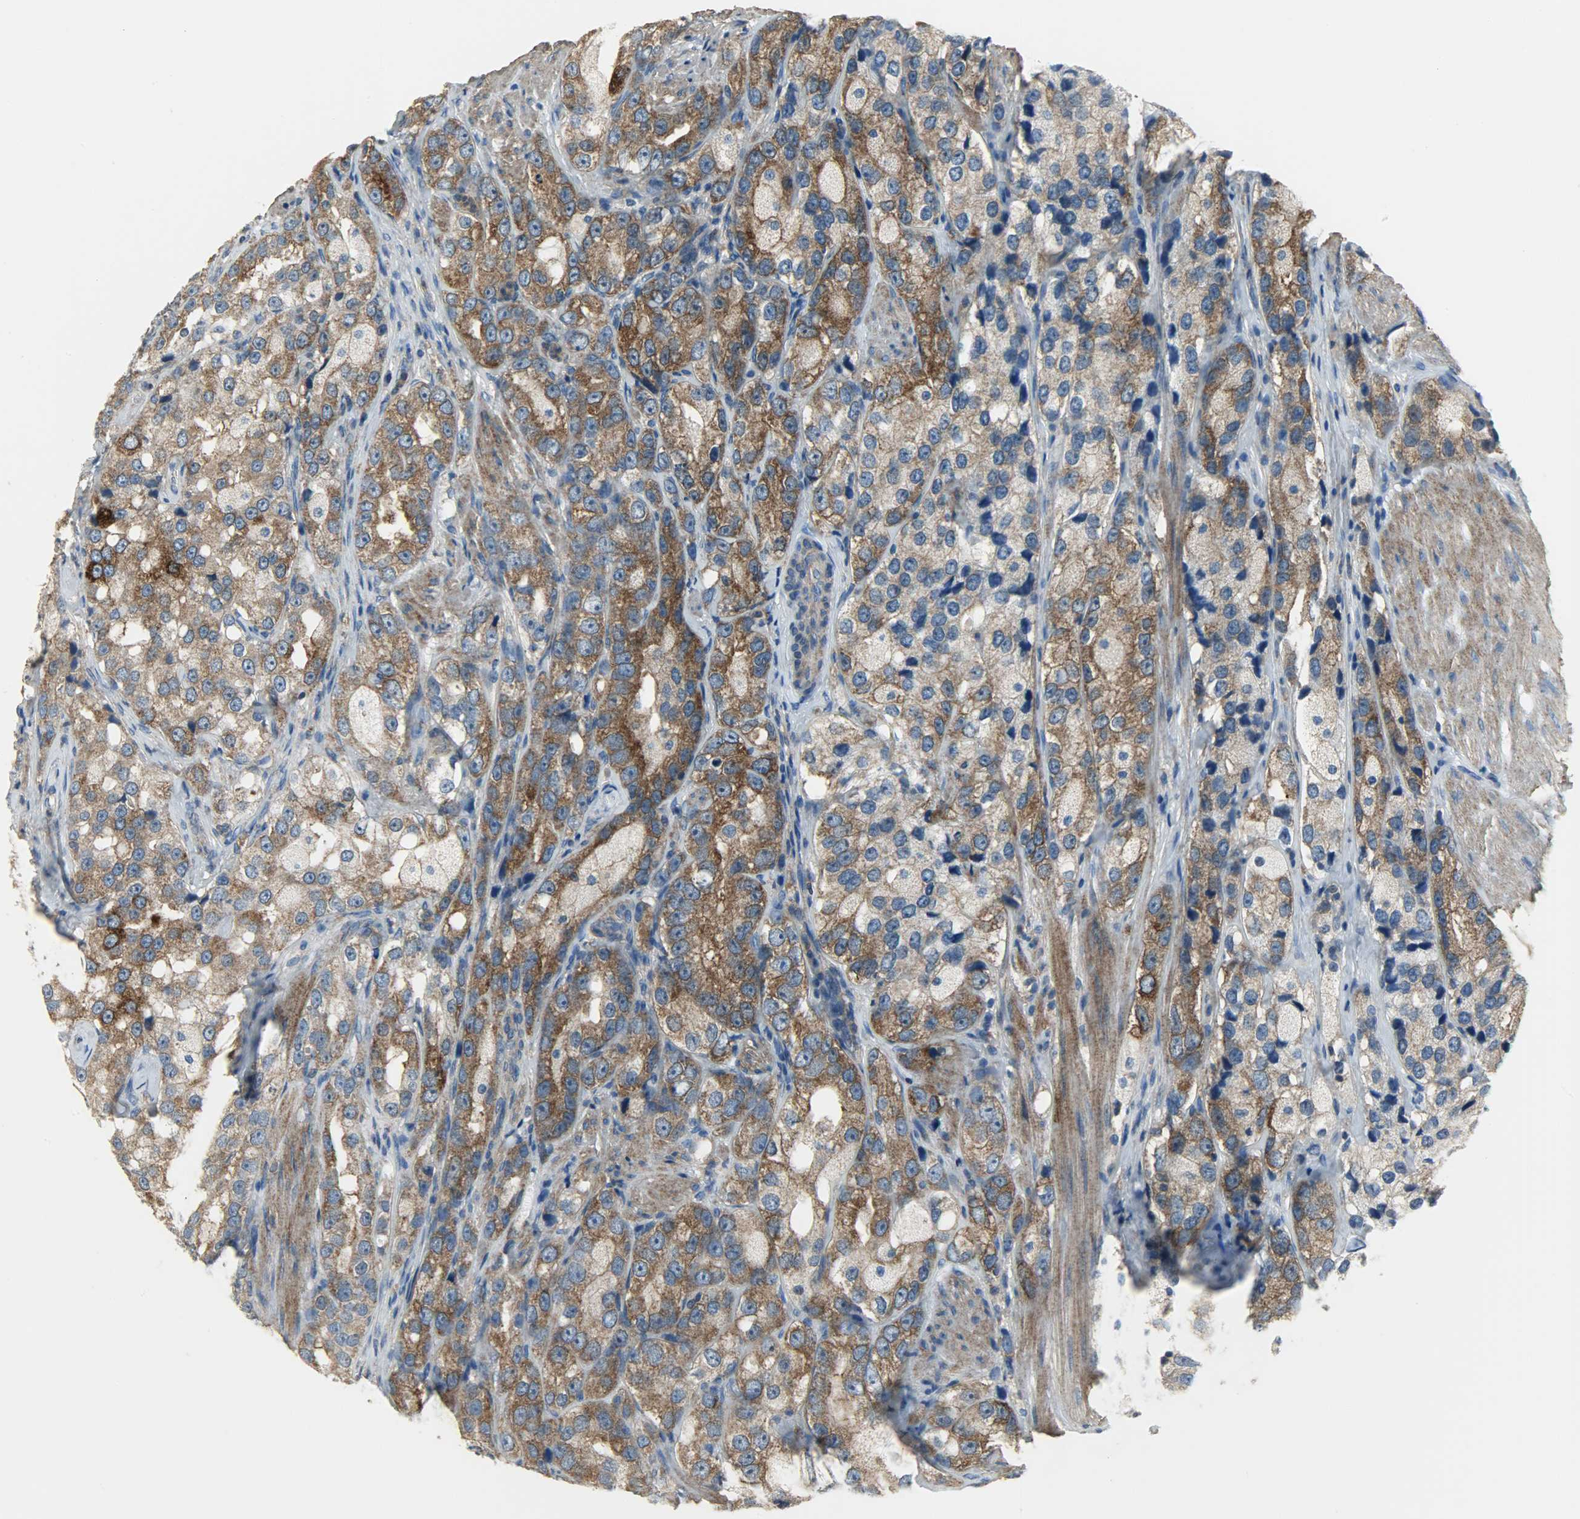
{"staining": {"intensity": "moderate", "quantity": ">75%", "location": "cytoplasmic/membranous"}, "tissue": "prostate cancer", "cell_type": "Tumor cells", "image_type": "cancer", "snomed": [{"axis": "morphology", "description": "Adenocarcinoma, High grade"}, {"axis": "topography", "description": "Prostate"}], "caption": "Moderate cytoplasmic/membranous protein positivity is identified in approximately >75% of tumor cells in prostate cancer.", "gene": "DNAJA4", "patient": {"sex": "male", "age": 63}}